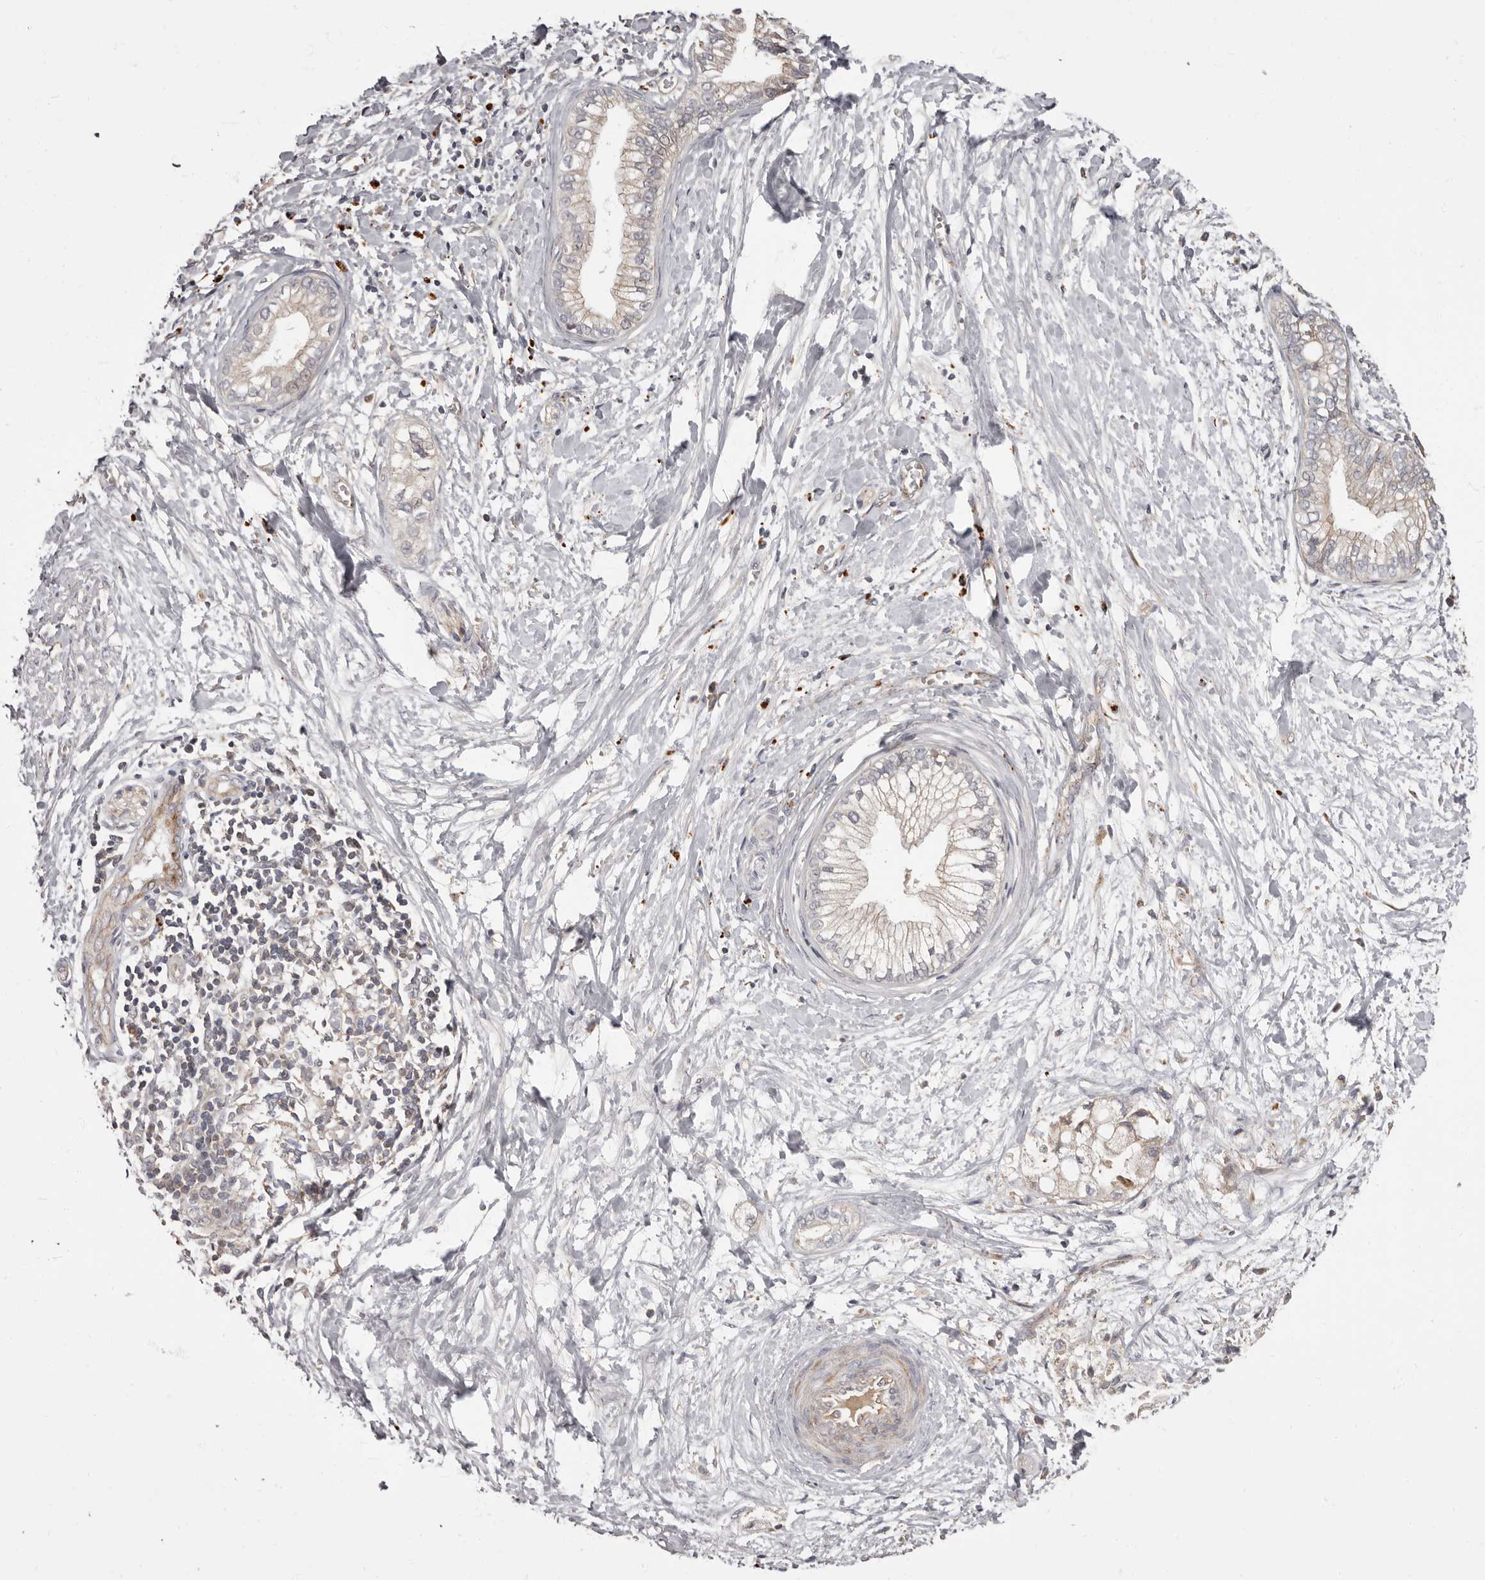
{"staining": {"intensity": "negative", "quantity": "none", "location": "none"}, "tissue": "pancreatic cancer", "cell_type": "Tumor cells", "image_type": "cancer", "snomed": [{"axis": "morphology", "description": "Adenocarcinoma, NOS"}, {"axis": "topography", "description": "Pancreas"}], "caption": "An IHC photomicrograph of pancreatic cancer (adenocarcinoma) is shown. There is no staining in tumor cells of pancreatic cancer (adenocarcinoma).", "gene": "ADCY2", "patient": {"sex": "male", "age": 68}}